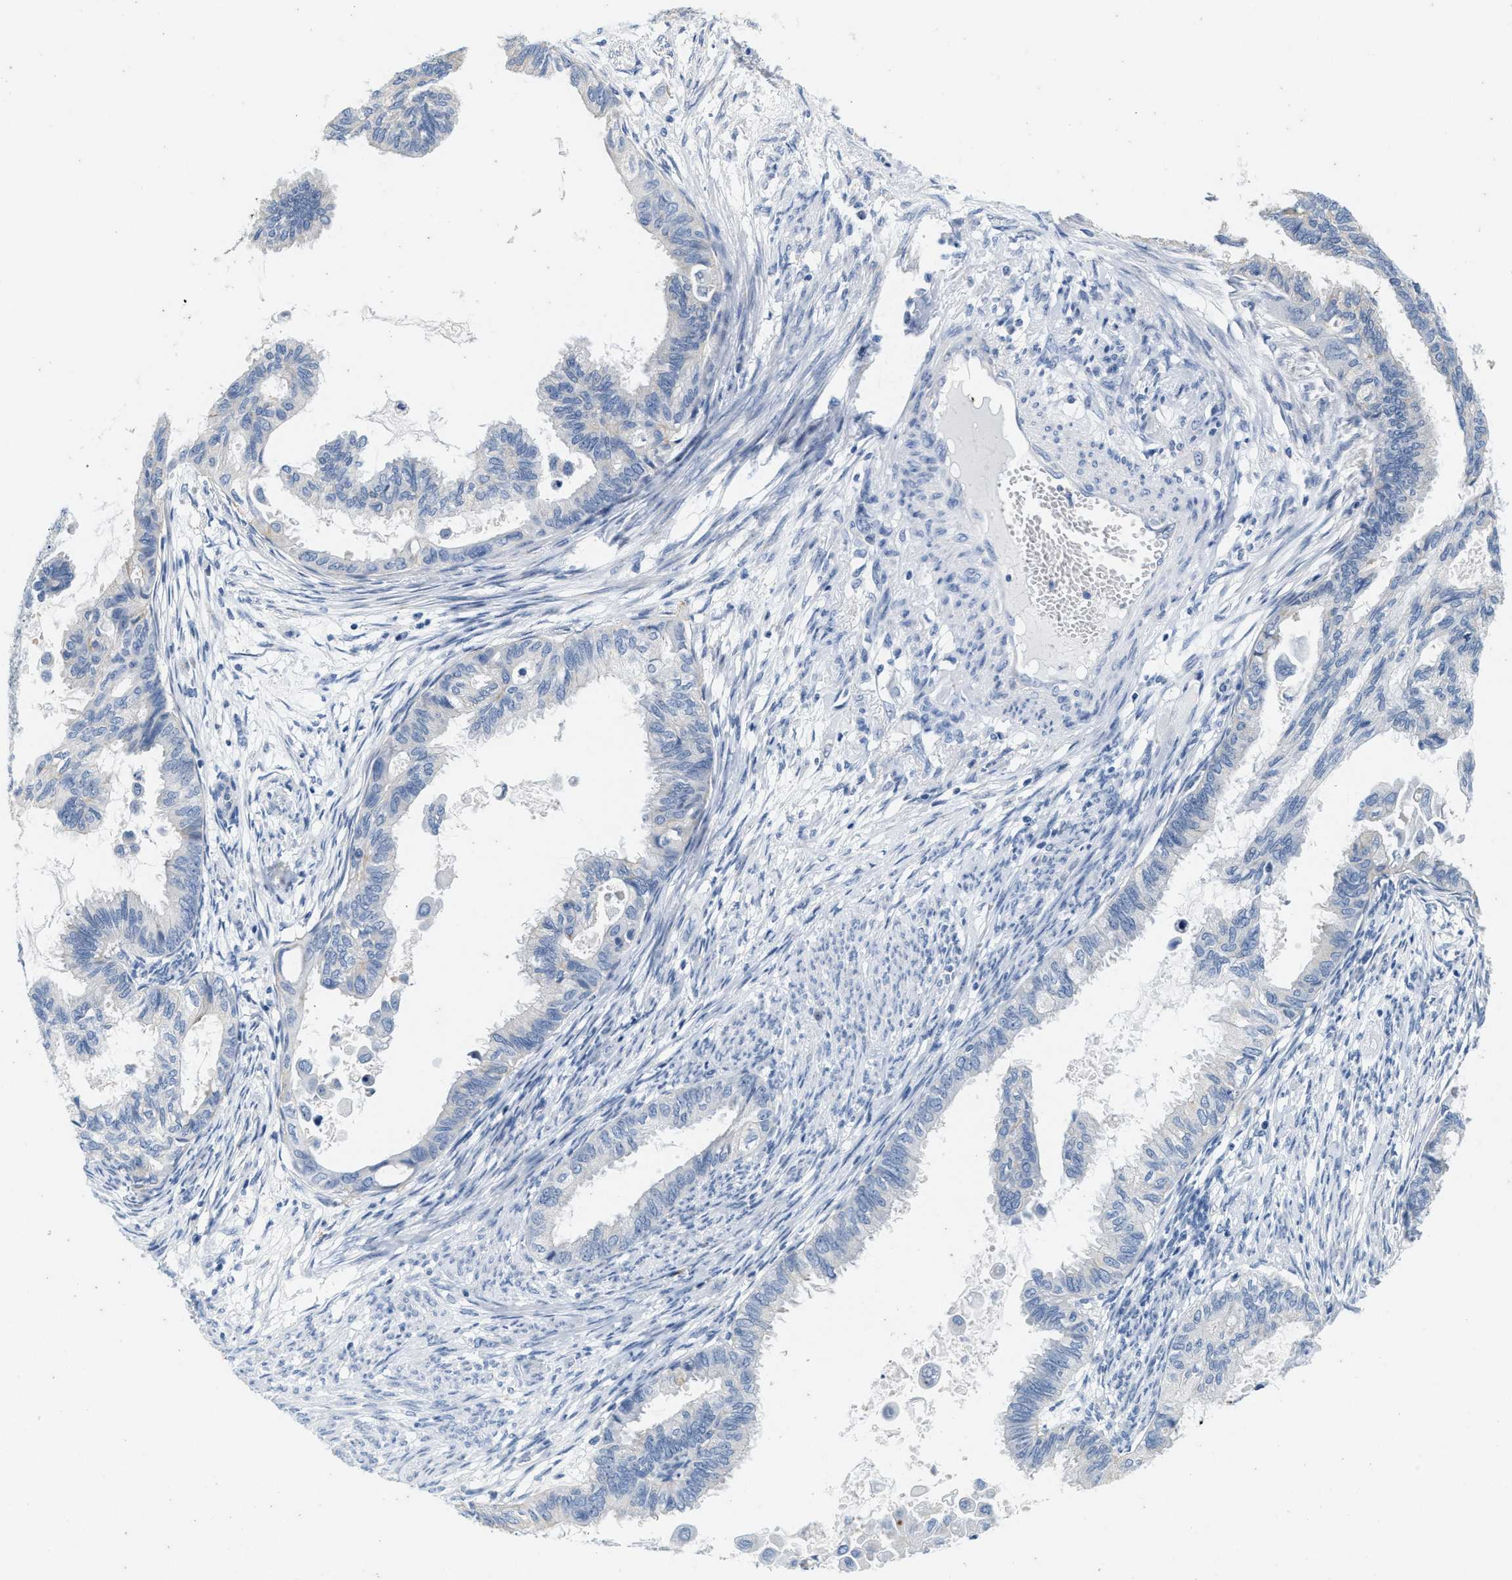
{"staining": {"intensity": "negative", "quantity": "none", "location": "none"}, "tissue": "cervical cancer", "cell_type": "Tumor cells", "image_type": "cancer", "snomed": [{"axis": "morphology", "description": "Normal tissue, NOS"}, {"axis": "morphology", "description": "Adenocarcinoma, NOS"}, {"axis": "topography", "description": "Cervix"}, {"axis": "topography", "description": "Endometrium"}], "caption": "Immunohistochemistry (IHC) of human cervical cancer (adenocarcinoma) reveals no expression in tumor cells.", "gene": "ABCB11", "patient": {"sex": "female", "age": 86}}